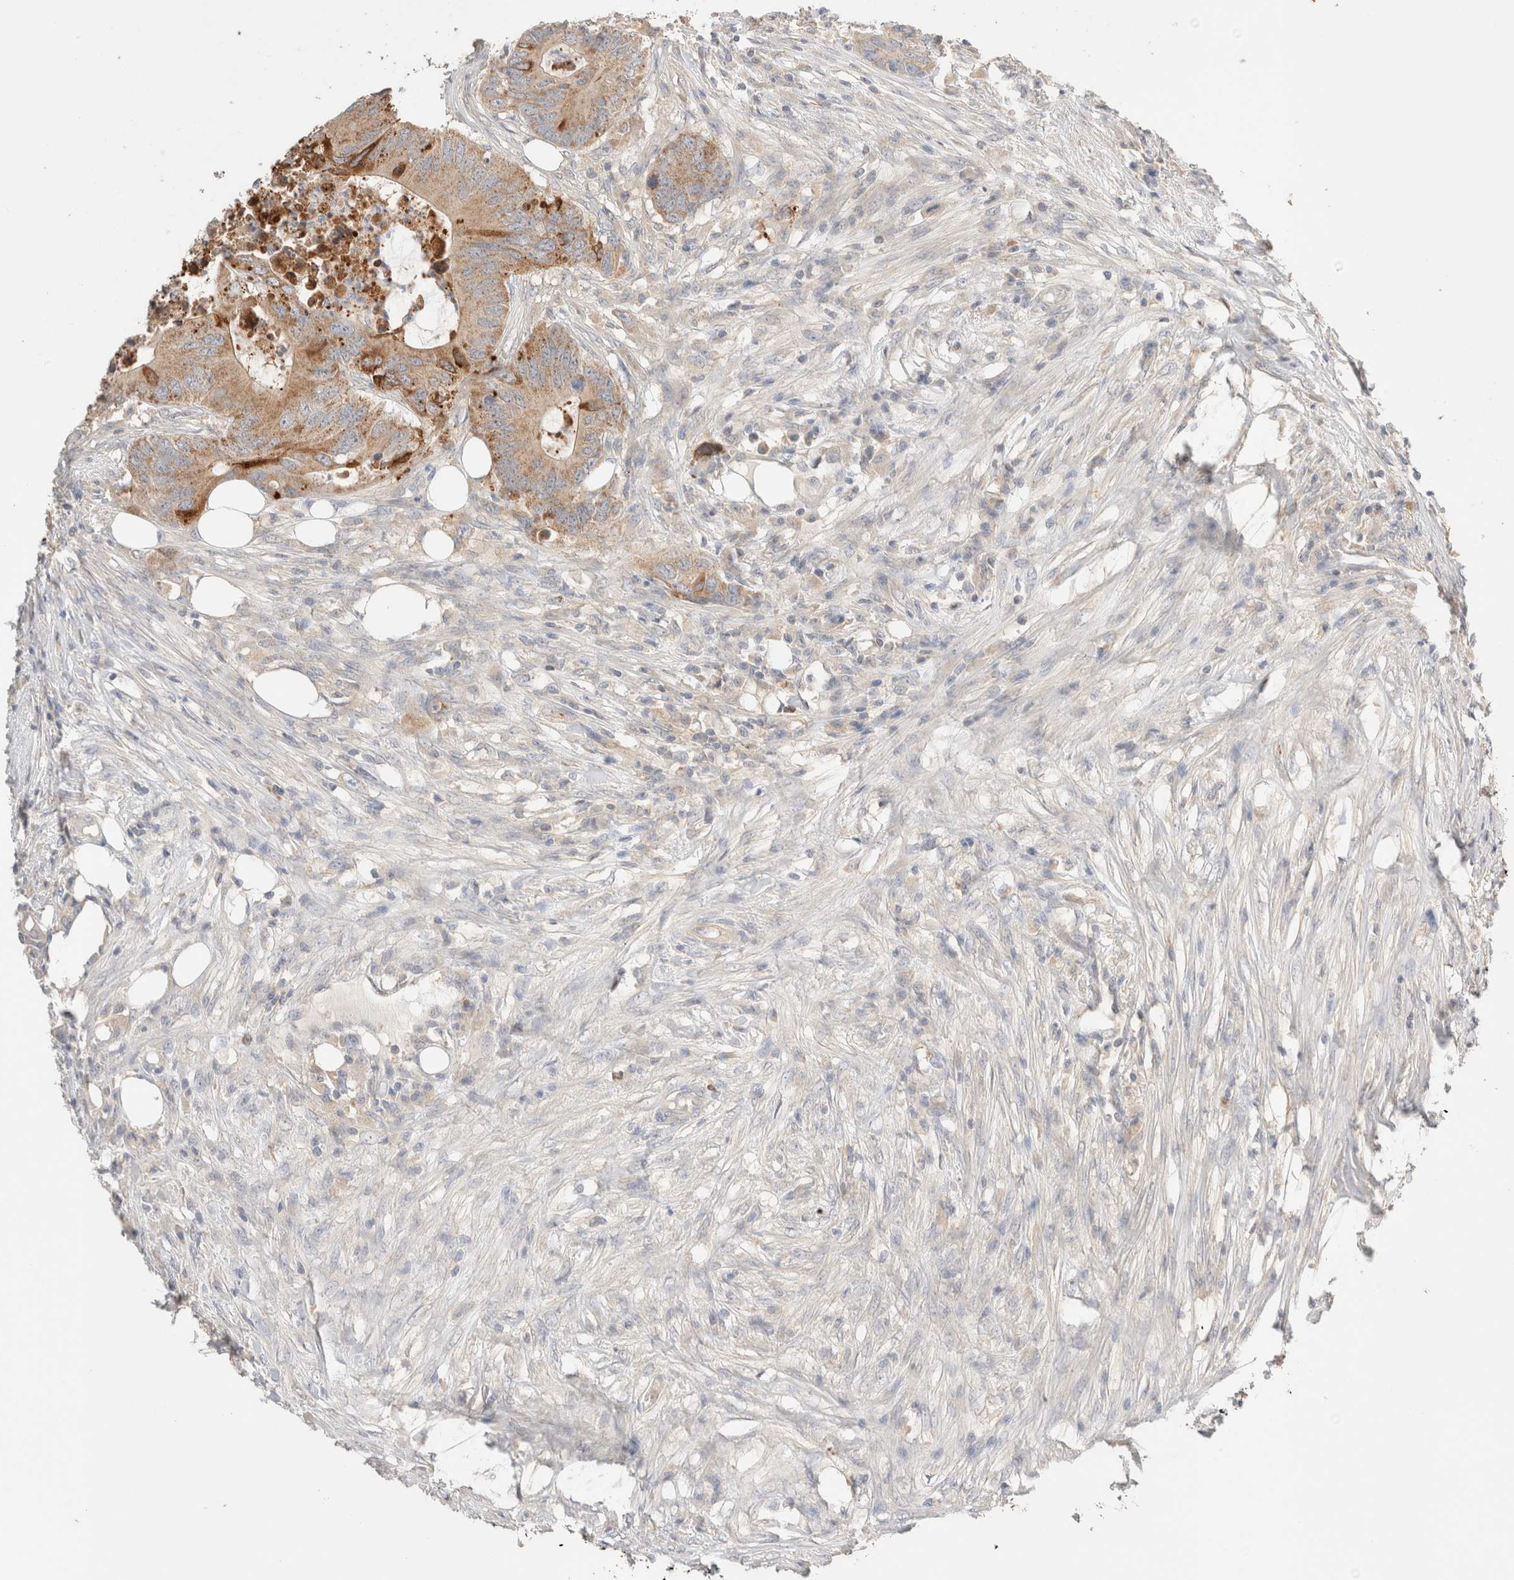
{"staining": {"intensity": "moderate", "quantity": ">75%", "location": "cytoplasmic/membranous"}, "tissue": "colorectal cancer", "cell_type": "Tumor cells", "image_type": "cancer", "snomed": [{"axis": "morphology", "description": "Adenocarcinoma, NOS"}, {"axis": "topography", "description": "Colon"}], "caption": "Human colorectal adenocarcinoma stained with a brown dye shows moderate cytoplasmic/membranous positive expression in about >75% of tumor cells.", "gene": "TRIM41", "patient": {"sex": "male", "age": 71}}